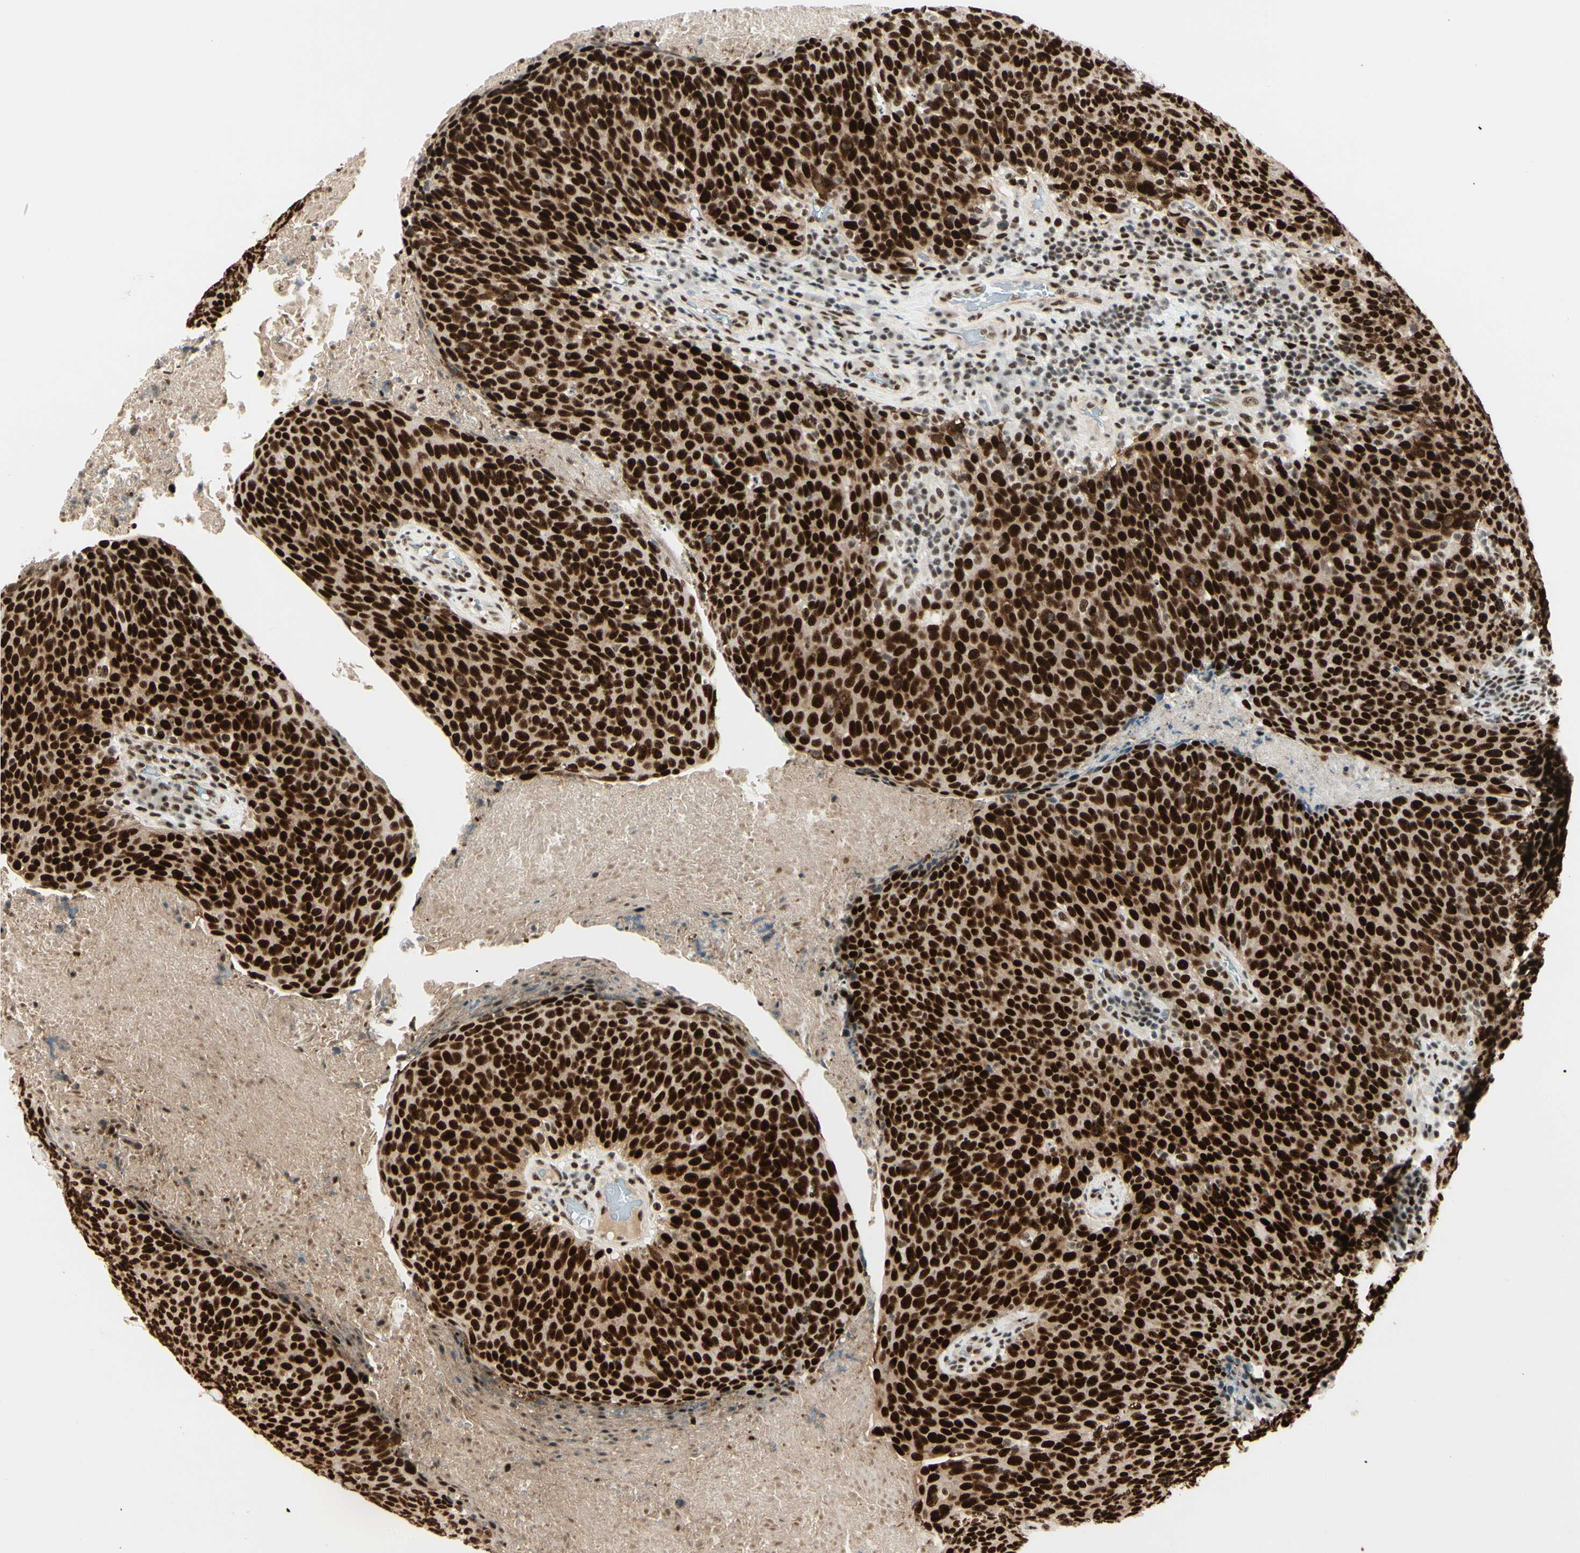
{"staining": {"intensity": "strong", "quantity": ">75%", "location": "nuclear"}, "tissue": "head and neck cancer", "cell_type": "Tumor cells", "image_type": "cancer", "snomed": [{"axis": "morphology", "description": "Squamous cell carcinoma, NOS"}, {"axis": "morphology", "description": "Squamous cell carcinoma, metastatic, NOS"}, {"axis": "topography", "description": "Lymph node"}, {"axis": "topography", "description": "Head-Neck"}], "caption": "A micrograph of head and neck cancer (squamous cell carcinoma) stained for a protein exhibits strong nuclear brown staining in tumor cells.", "gene": "HEXIM1", "patient": {"sex": "male", "age": 62}}